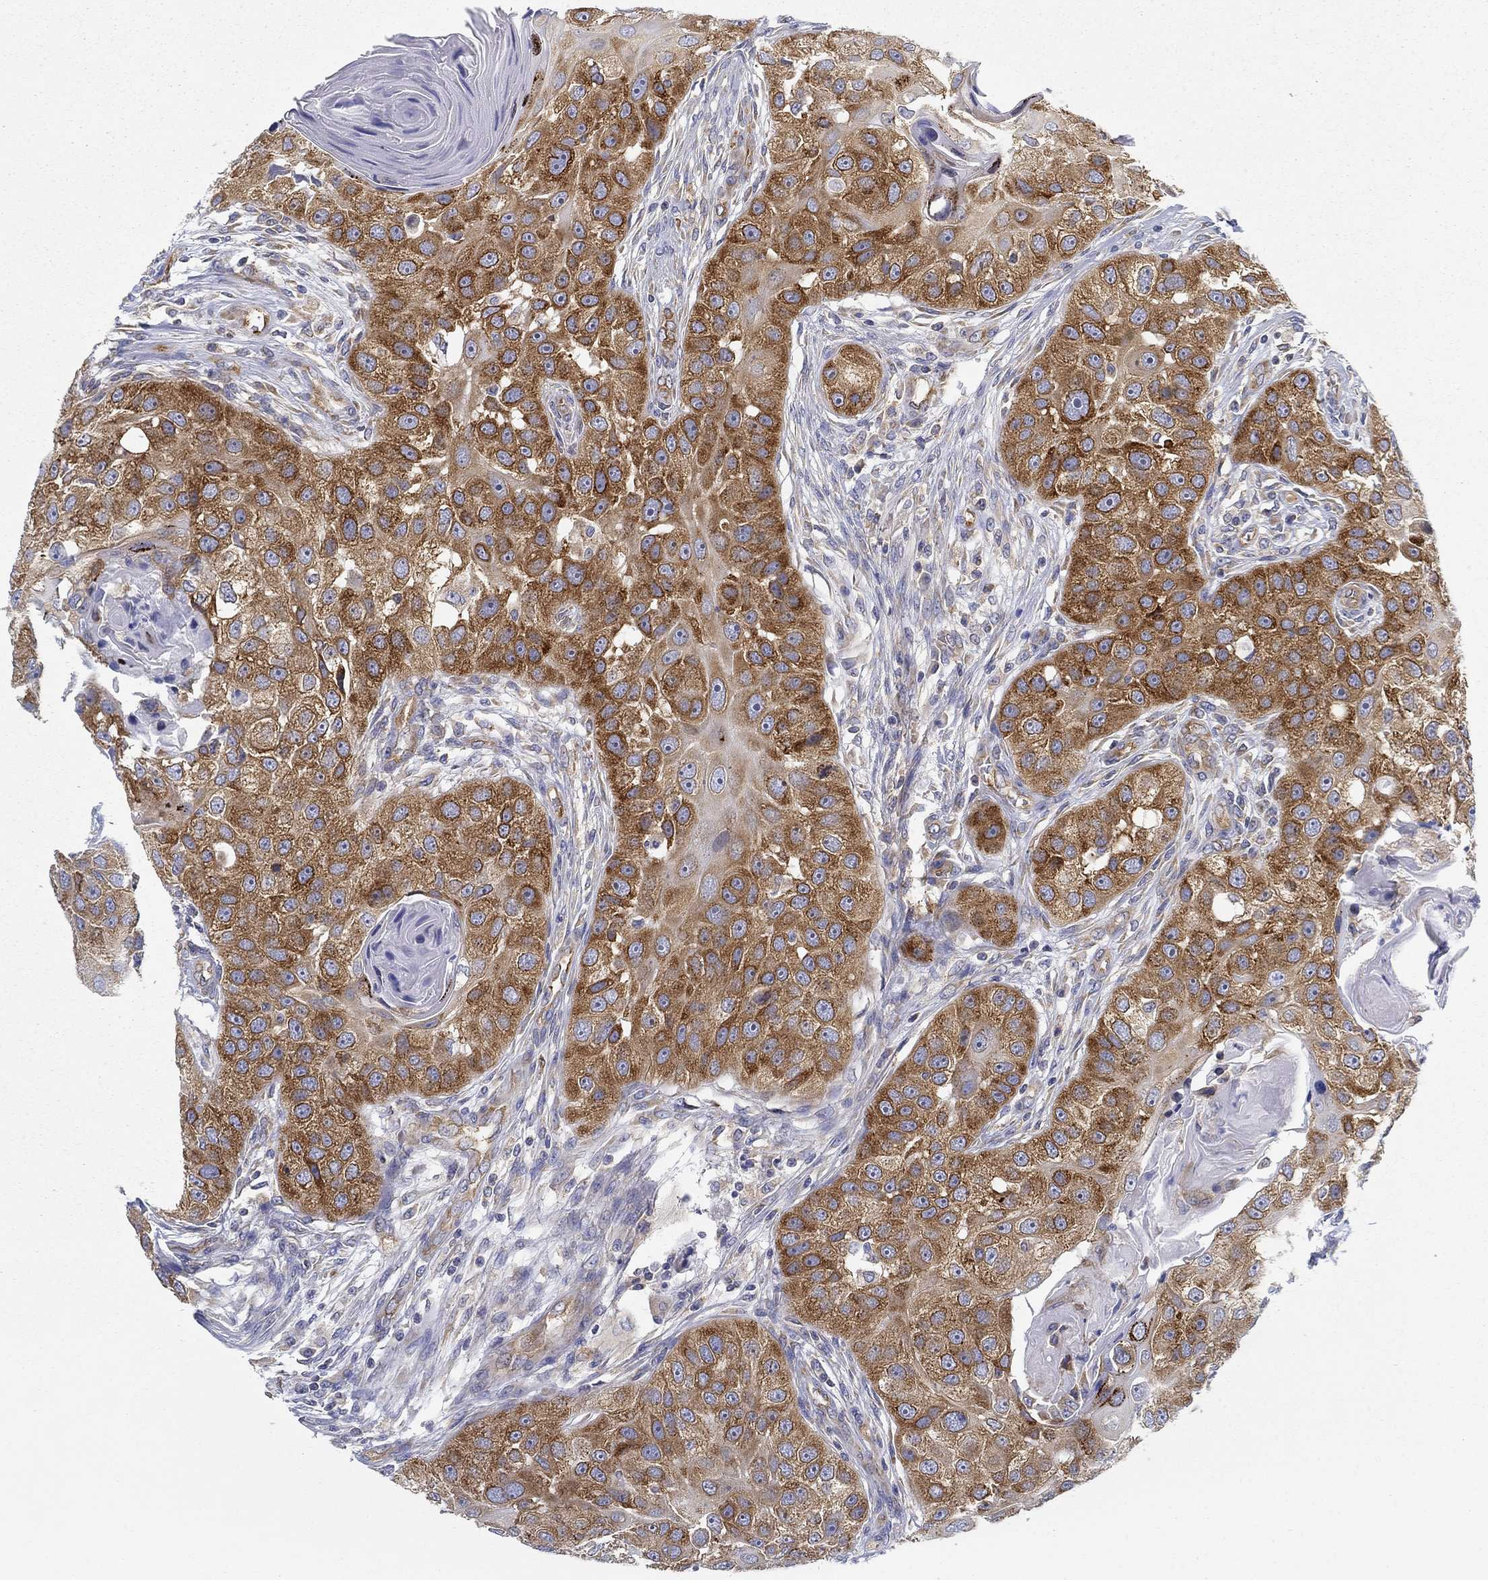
{"staining": {"intensity": "strong", "quantity": "25%-75%", "location": "cytoplasmic/membranous"}, "tissue": "head and neck cancer", "cell_type": "Tumor cells", "image_type": "cancer", "snomed": [{"axis": "morphology", "description": "Normal tissue, NOS"}, {"axis": "morphology", "description": "Squamous cell carcinoma, NOS"}, {"axis": "topography", "description": "Skeletal muscle"}, {"axis": "topography", "description": "Head-Neck"}], "caption": "A photomicrograph of human squamous cell carcinoma (head and neck) stained for a protein exhibits strong cytoplasmic/membranous brown staining in tumor cells.", "gene": "FXR1", "patient": {"sex": "male", "age": 51}}